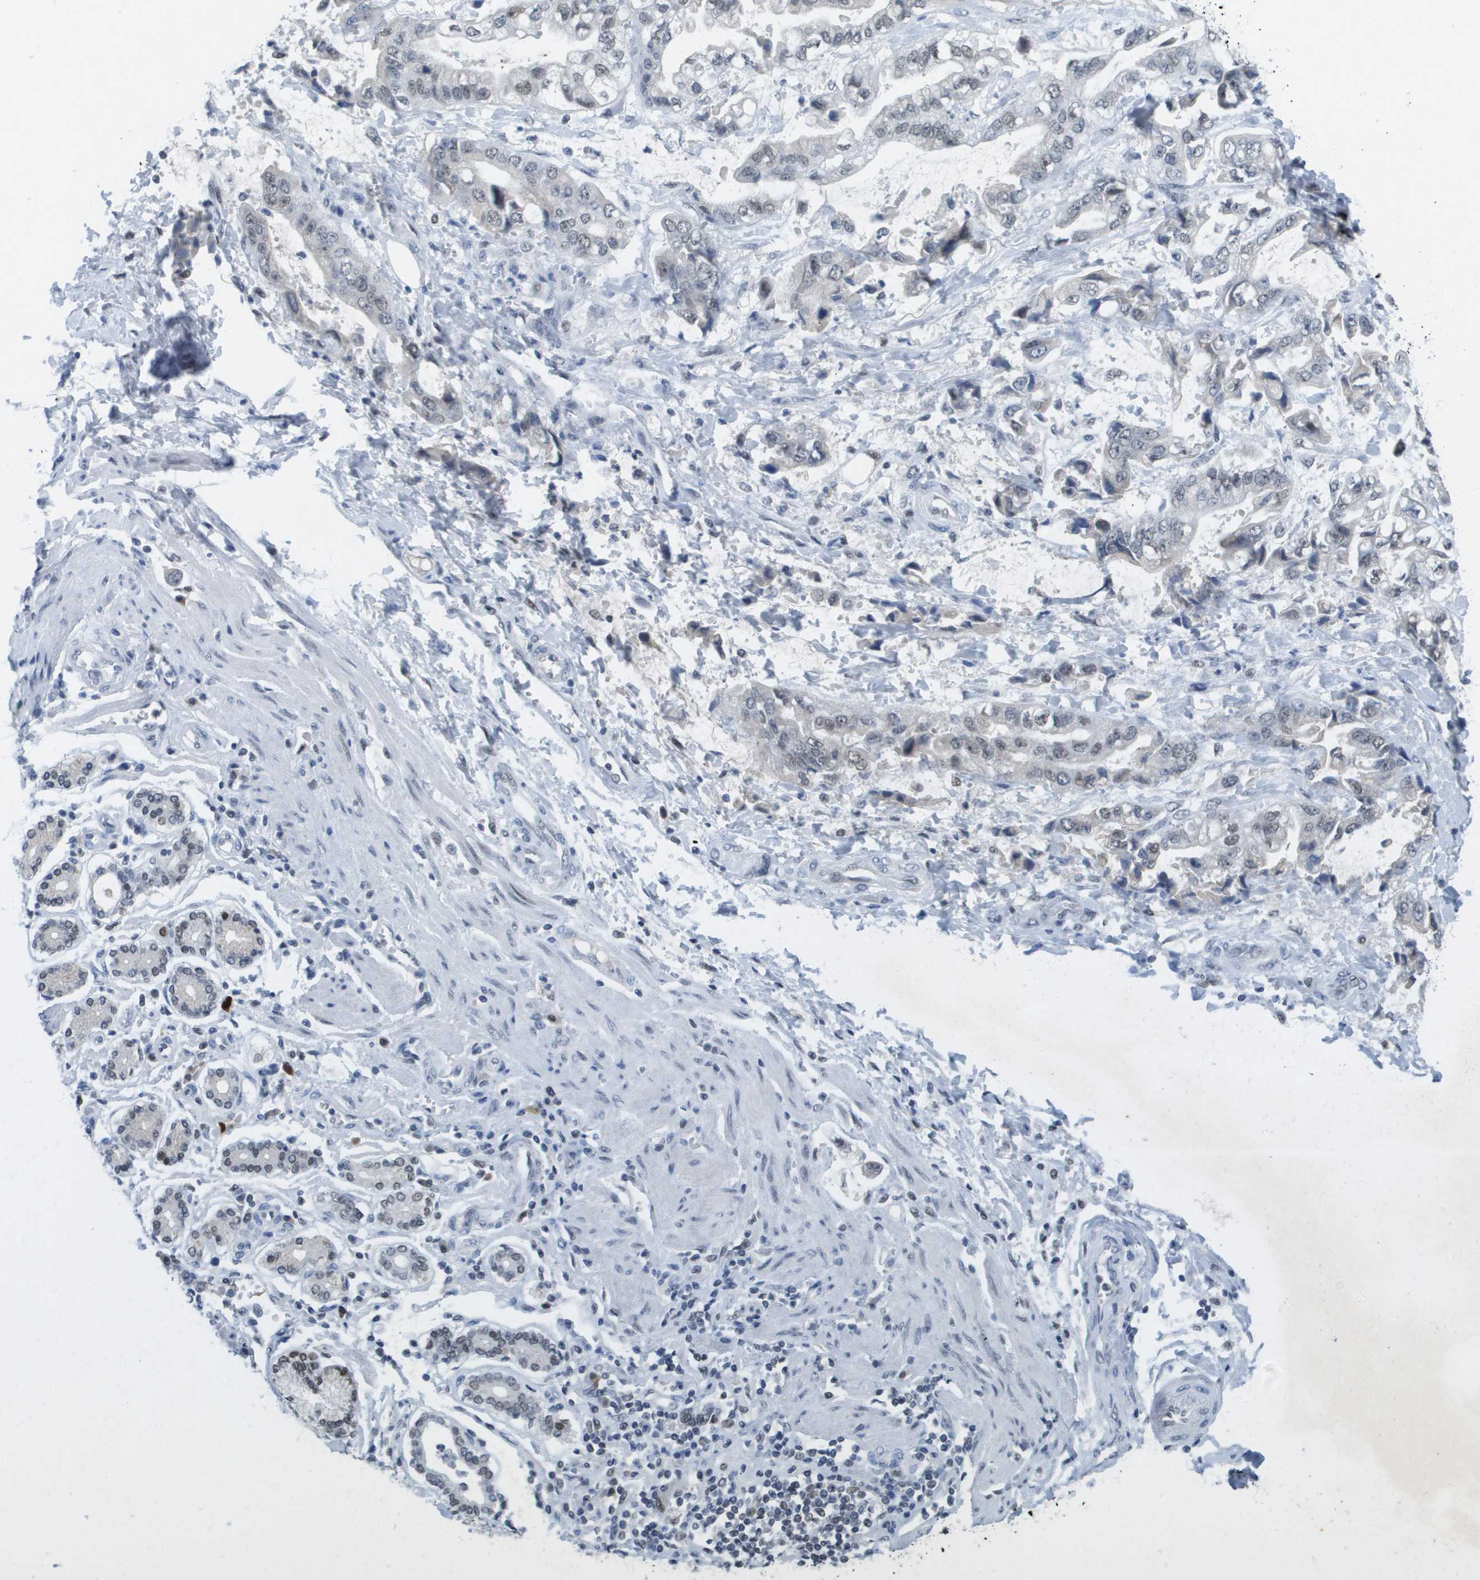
{"staining": {"intensity": "weak", "quantity": "<25%", "location": "nuclear"}, "tissue": "stomach cancer", "cell_type": "Tumor cells", "image_type": "cancer", "snomed": [{"axis": "morphology", "description": "Normal tissue, NOS"}, {"axis": "morphology", "description": "Adenocarcinoma, NOS"}, {"axis": "topography", "description": "Stomach"}], "caption": "This is an IHC histopathology image of stomach cancer. There is no positivity in tumor cells.", "gene": "TP53RK", "patient": {"sex": "male", "age": 62}}